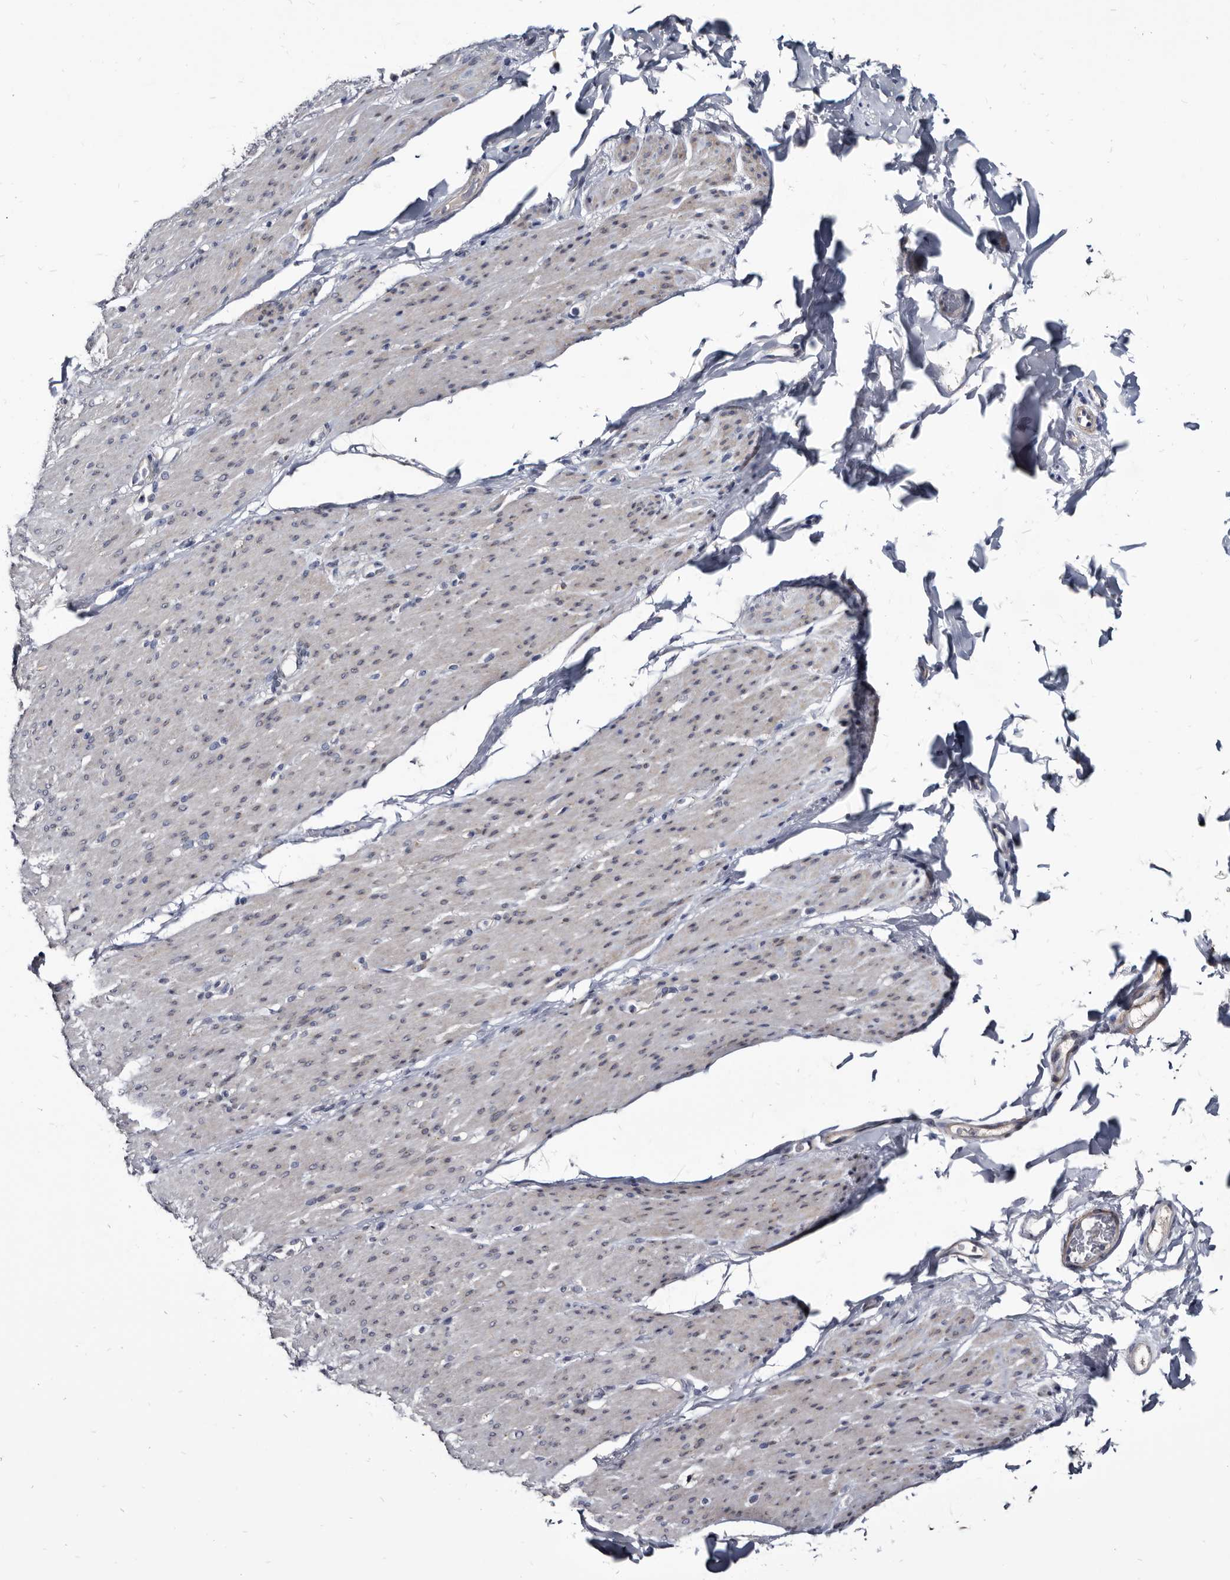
{"staining": {"intensity": "negative", "quantity": "none", "location": "none"}, "tissue": "smooth muscle", "cell_type": "Smooth muscle cells", "image_type": "normal", "snomed": [{"axis": "morphology", "description": "Normal tissue, NOS"}, {"axis": "topography", "description": "Colon"}, {"axis": "topography", "description": "Peripheral nerve tissue"}], "caption": "Image shows no protein positivity in smooth muscle cells of benign smooth muscle. Brightfield microscopy of IHC stained with DAB (brown) and hematoxylin (blue), captured at high magnification.", "gene": "PRSS8", "patient": {"sex": "female", "age": 61}}